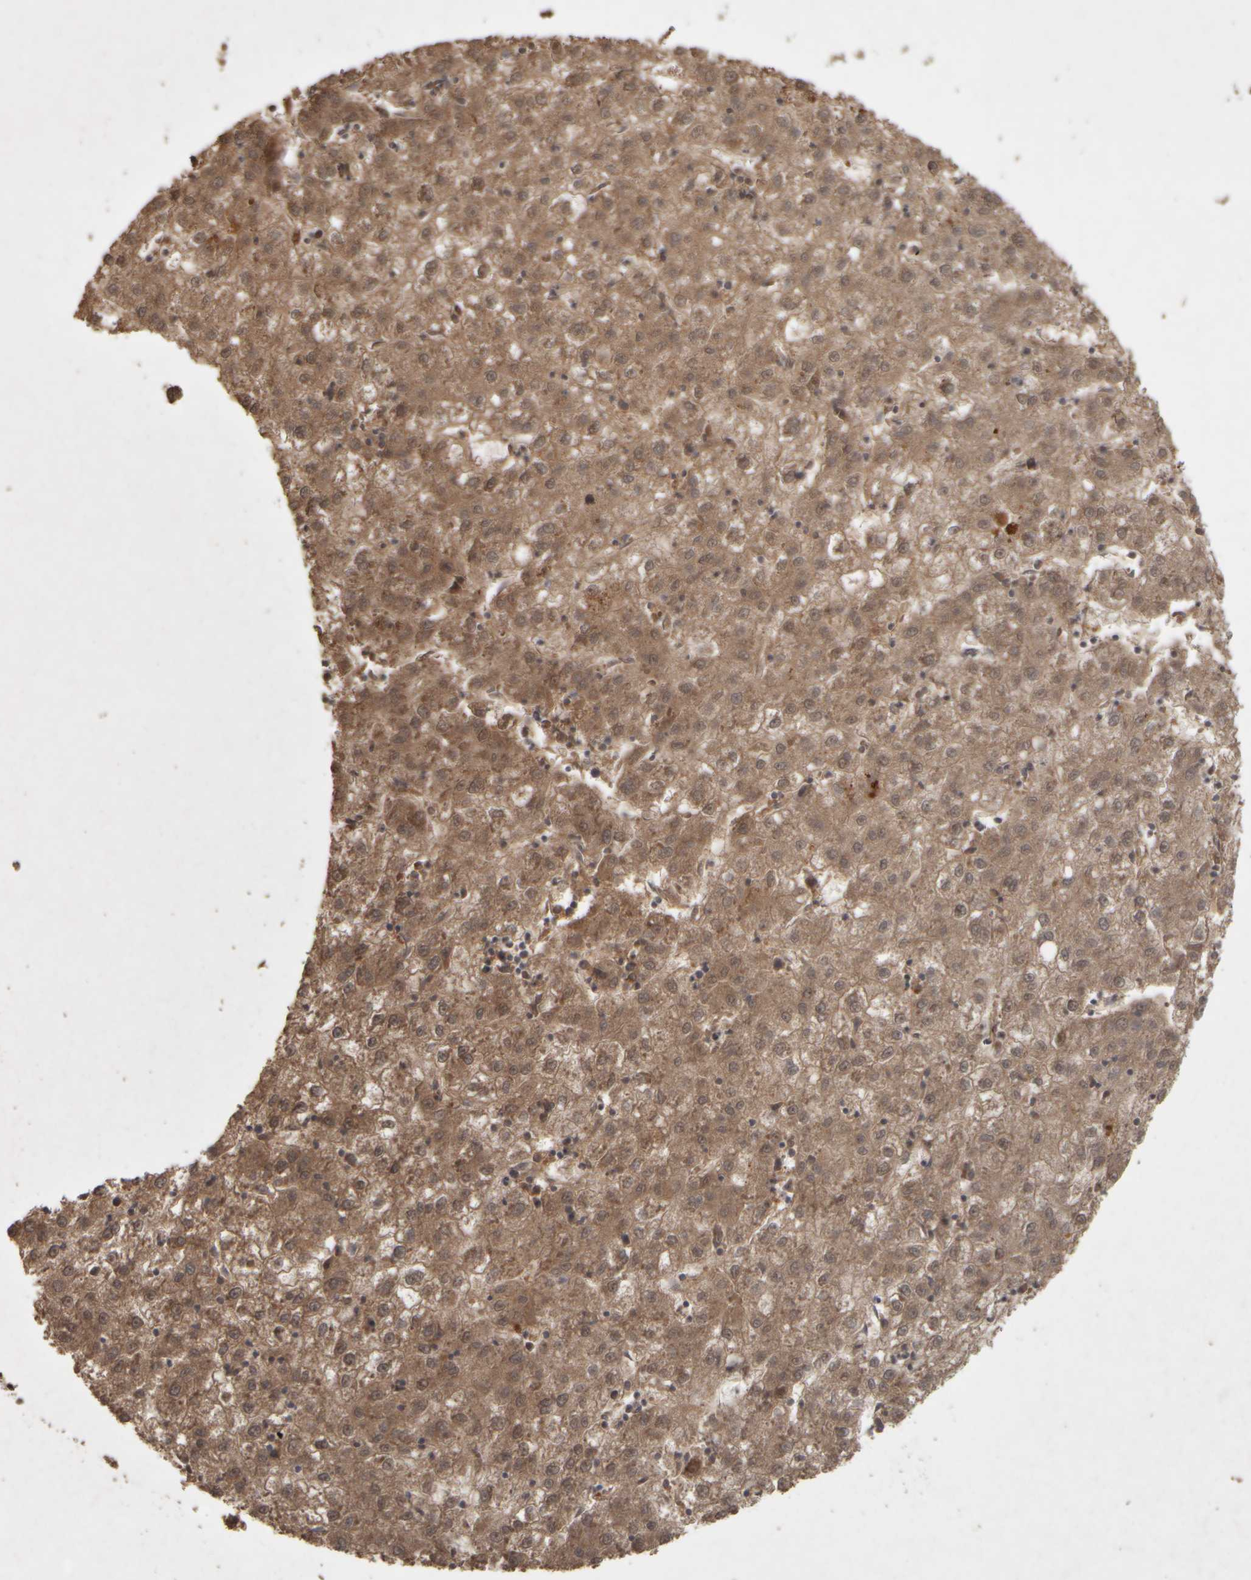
{"staining": {"intensity": "moderate", "quantity": ">75%", "location": "cytoplasmic/membranous"}, "tissue": "liver cancer", "cell_type": "Tumor cells", "image_type": "cancer", "snomed": [{"axis": "morphology", "description": "Carcinoma, Hepatocellular, NOS"}, {"axis": "topography", "description": "Liver"}], "caption": "Liver hepatocellular carcinoma tissue exhibits moderate cytoplasmic/membranous staining in about >75% of tumor cells (IHC, brightfield microscopy, high magnification).", "gene": "ACO1", "patient": {"sex": "male", "age": 72}}